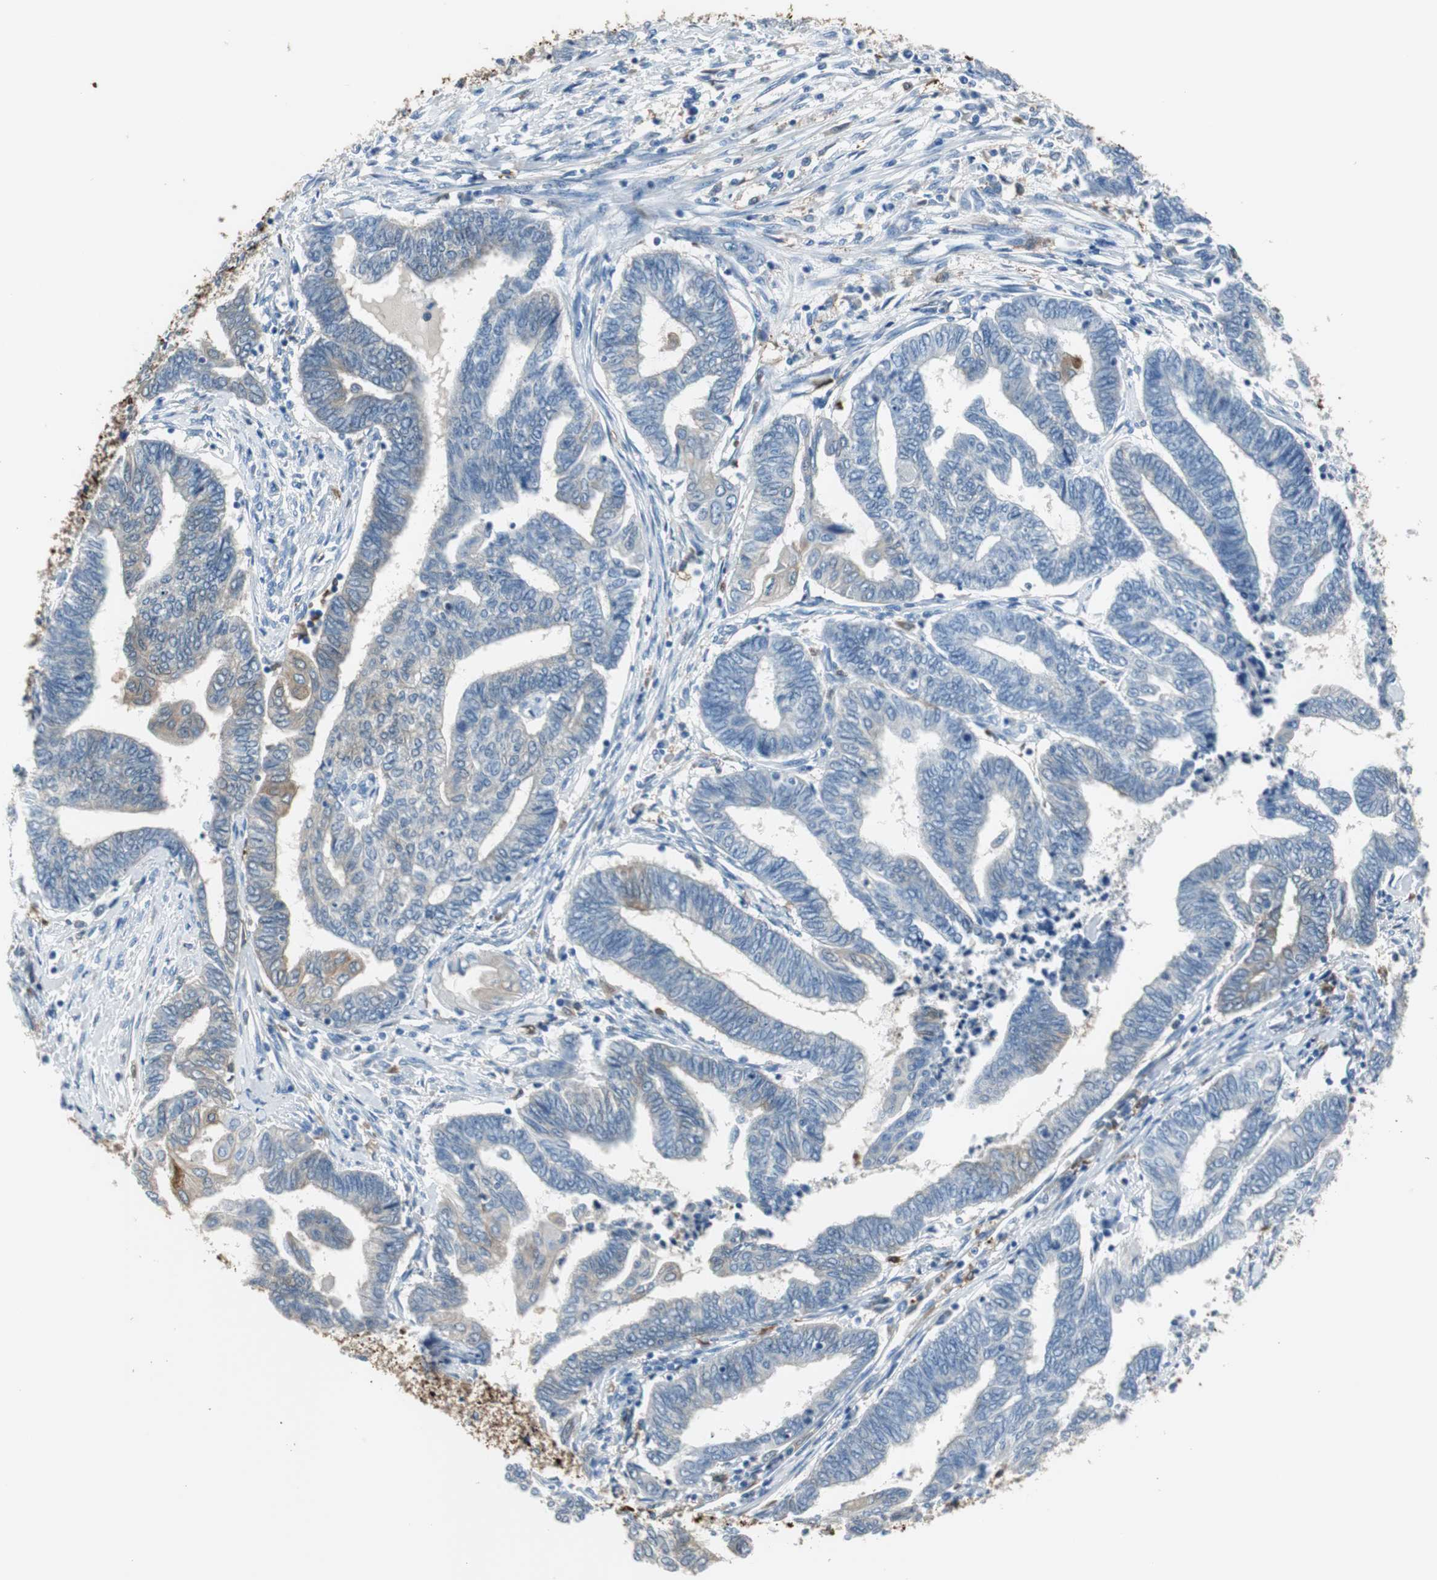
{"staining": {"intensity": "moderate", "quantity": "<25%", "location": "cytoplasmic/membranous"}, "tissue": "endometrial cancer", "cell_type": "Tumor cells", "image_type": "cancer", "snomed": [{"axis": "morphology", "description": "Adenocarcinoma, NOS"}, {"axis": "topography", "description": "Uterus"}, {"axis": "topography", "description": "Endometrium"}], "caption": "Protein staining of endometrial cancer (adenocarcinoma) tissue displays moderate cytoplasmic/membranous expression in approximately <25% of tumor cells.", "gene": "FBP1", "patient": {"sex": "female", "age": 70}}